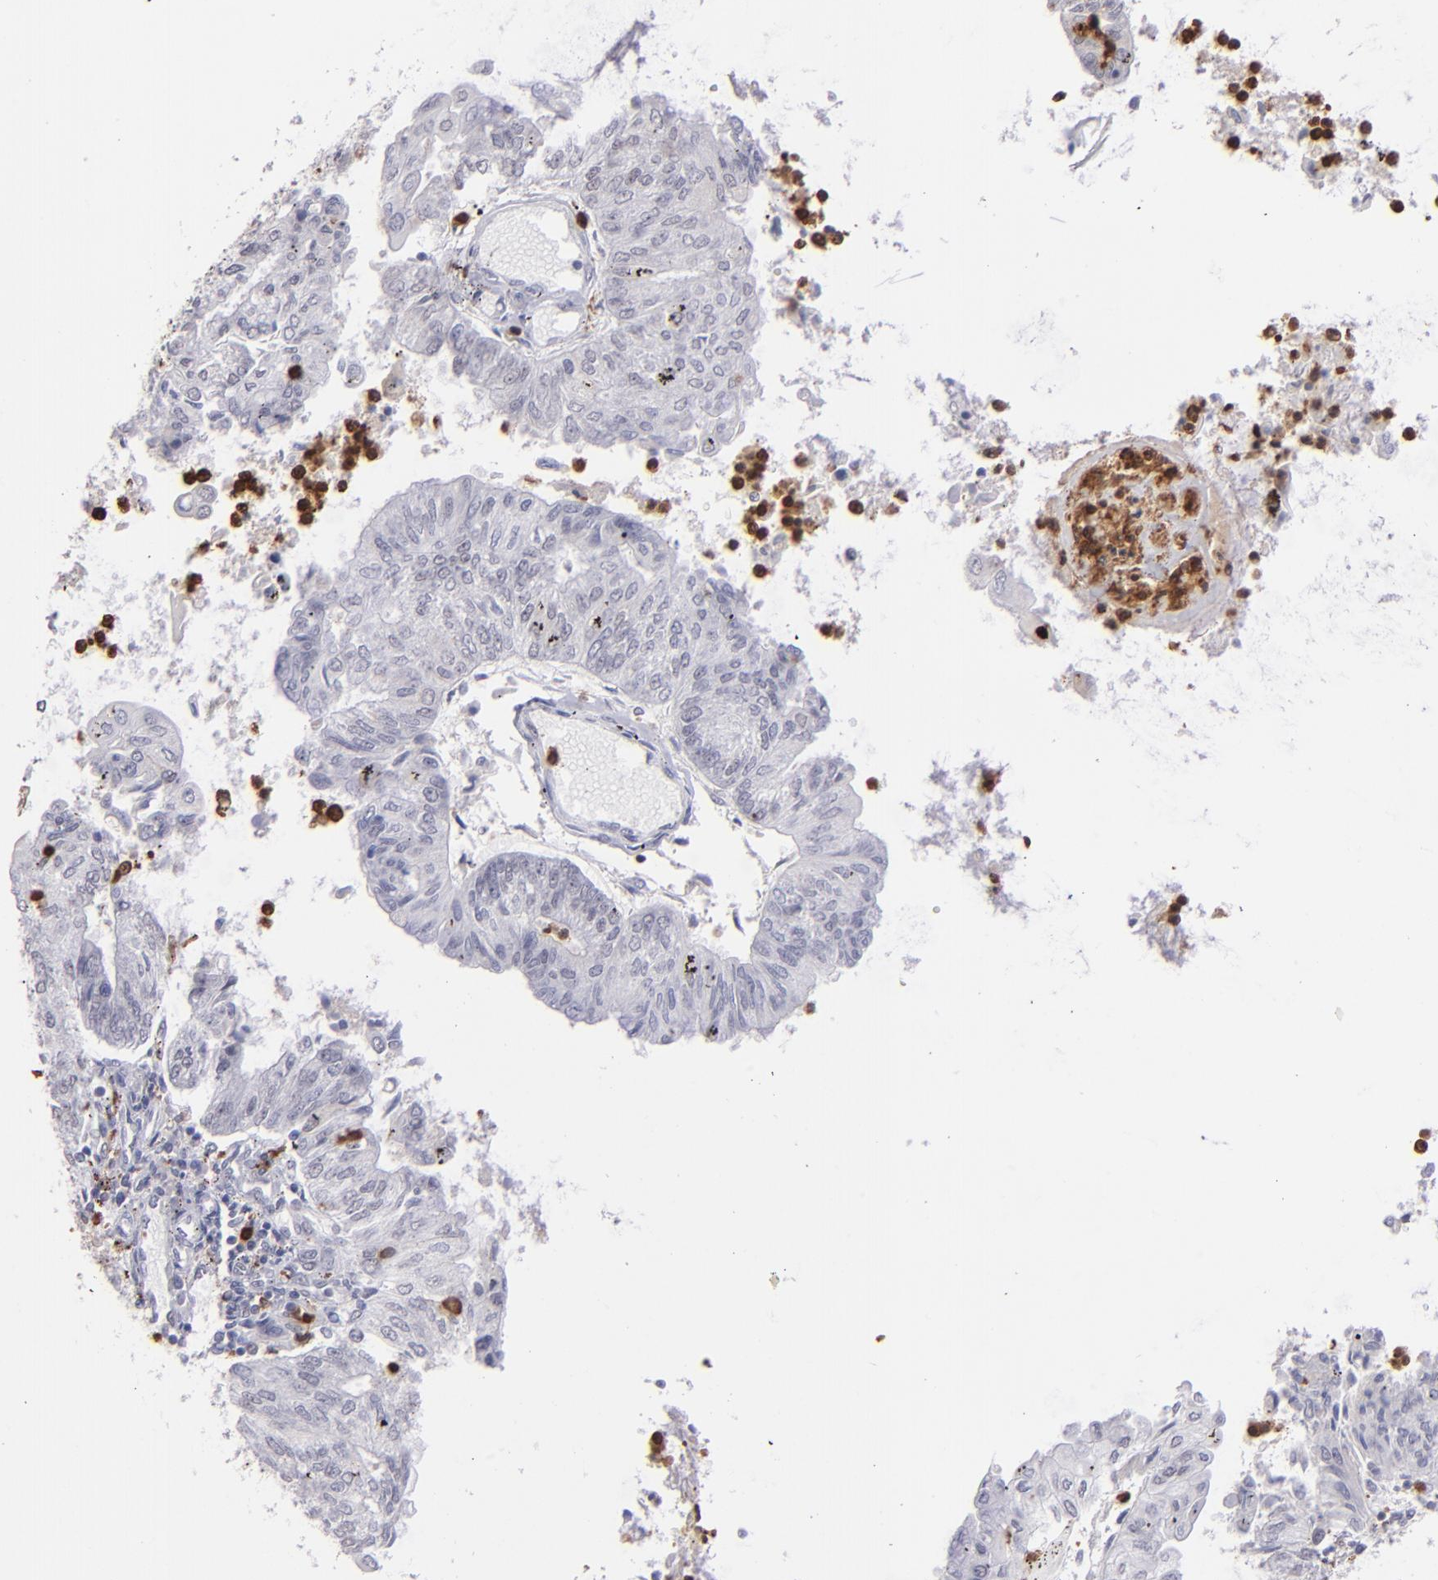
{"staining": {"intensity": "negative", "quantity": "none", "location": "none"}, "tissue": "endometrial cancer", "cell_type": "Tumor cells", "image_type": "cancer", "snomed": [{"axis": "morphology", "description": "Adenocarcinoma, NOS"}, {"axis": "topography", "description": "Endometrium"}], "caption": "An image of endometrial cancer stained for a protein exhibits no brown staining in tumor cells. (DAB immunohistochemistry (IHC), high magnification).", "gene": "NCF2", "patient": {"sex": "female", "age": 59}}